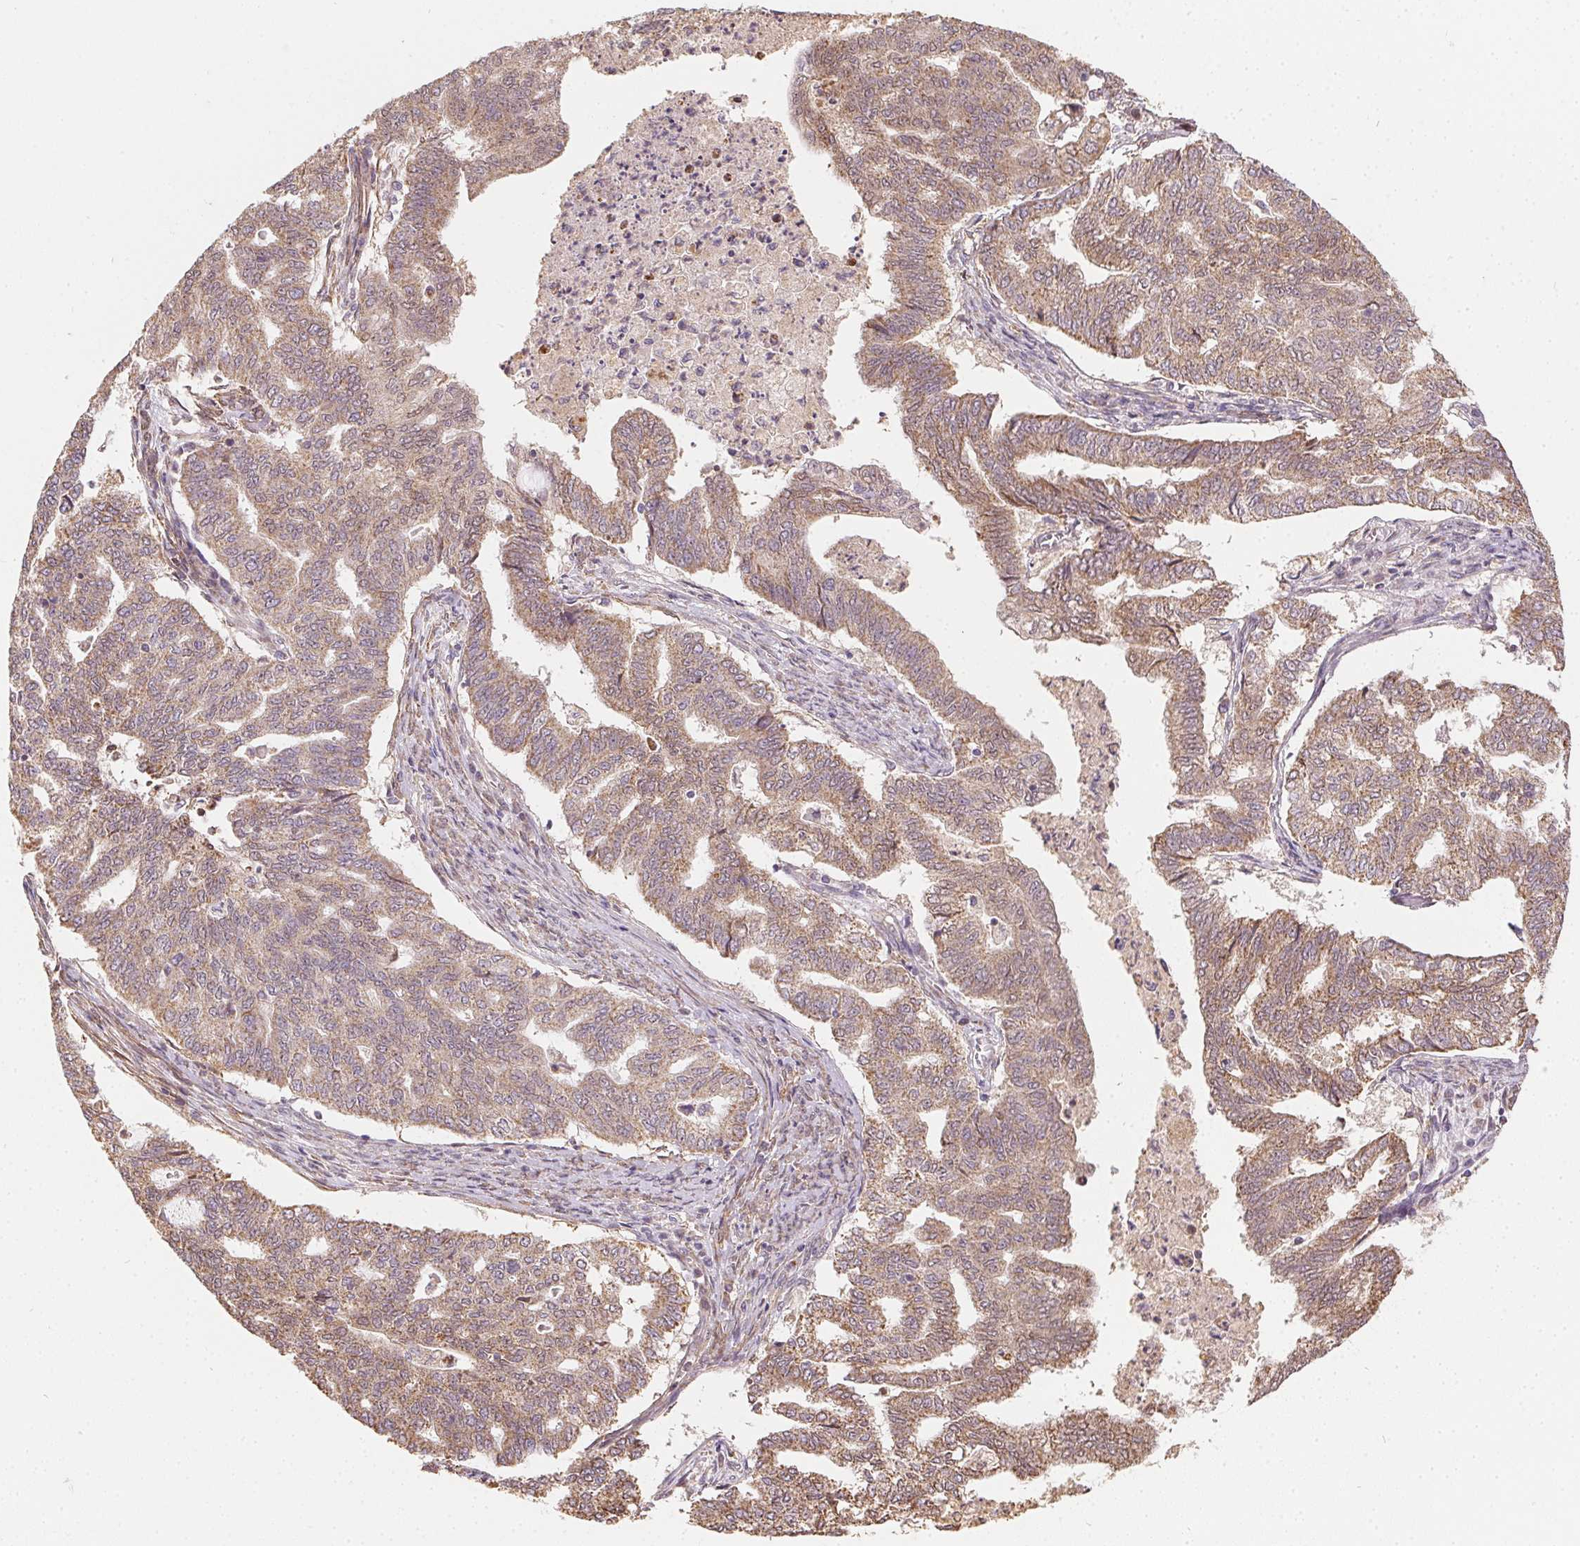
{"staining": {"intensity": "weak", "quantity": ">75%", "location": "cytoplasmic/membranous"}, "tissue": "endometrial cancer", "cell_type": "Tumor cells", "image_type": "cancer", "snomed": [{"axis": "morphology", "description": "Adenocarcinoma, NOS"}, {"axis": "topography", "description": "Endometrium"}], "caption": "A brown stain labels weak cytoplasmic/membranous staining of a protein in endometrial cancer (adenocarcinoma) tumor cells.", "gene": "REV3L", "patient": {"sex": "female", "age": 79}}